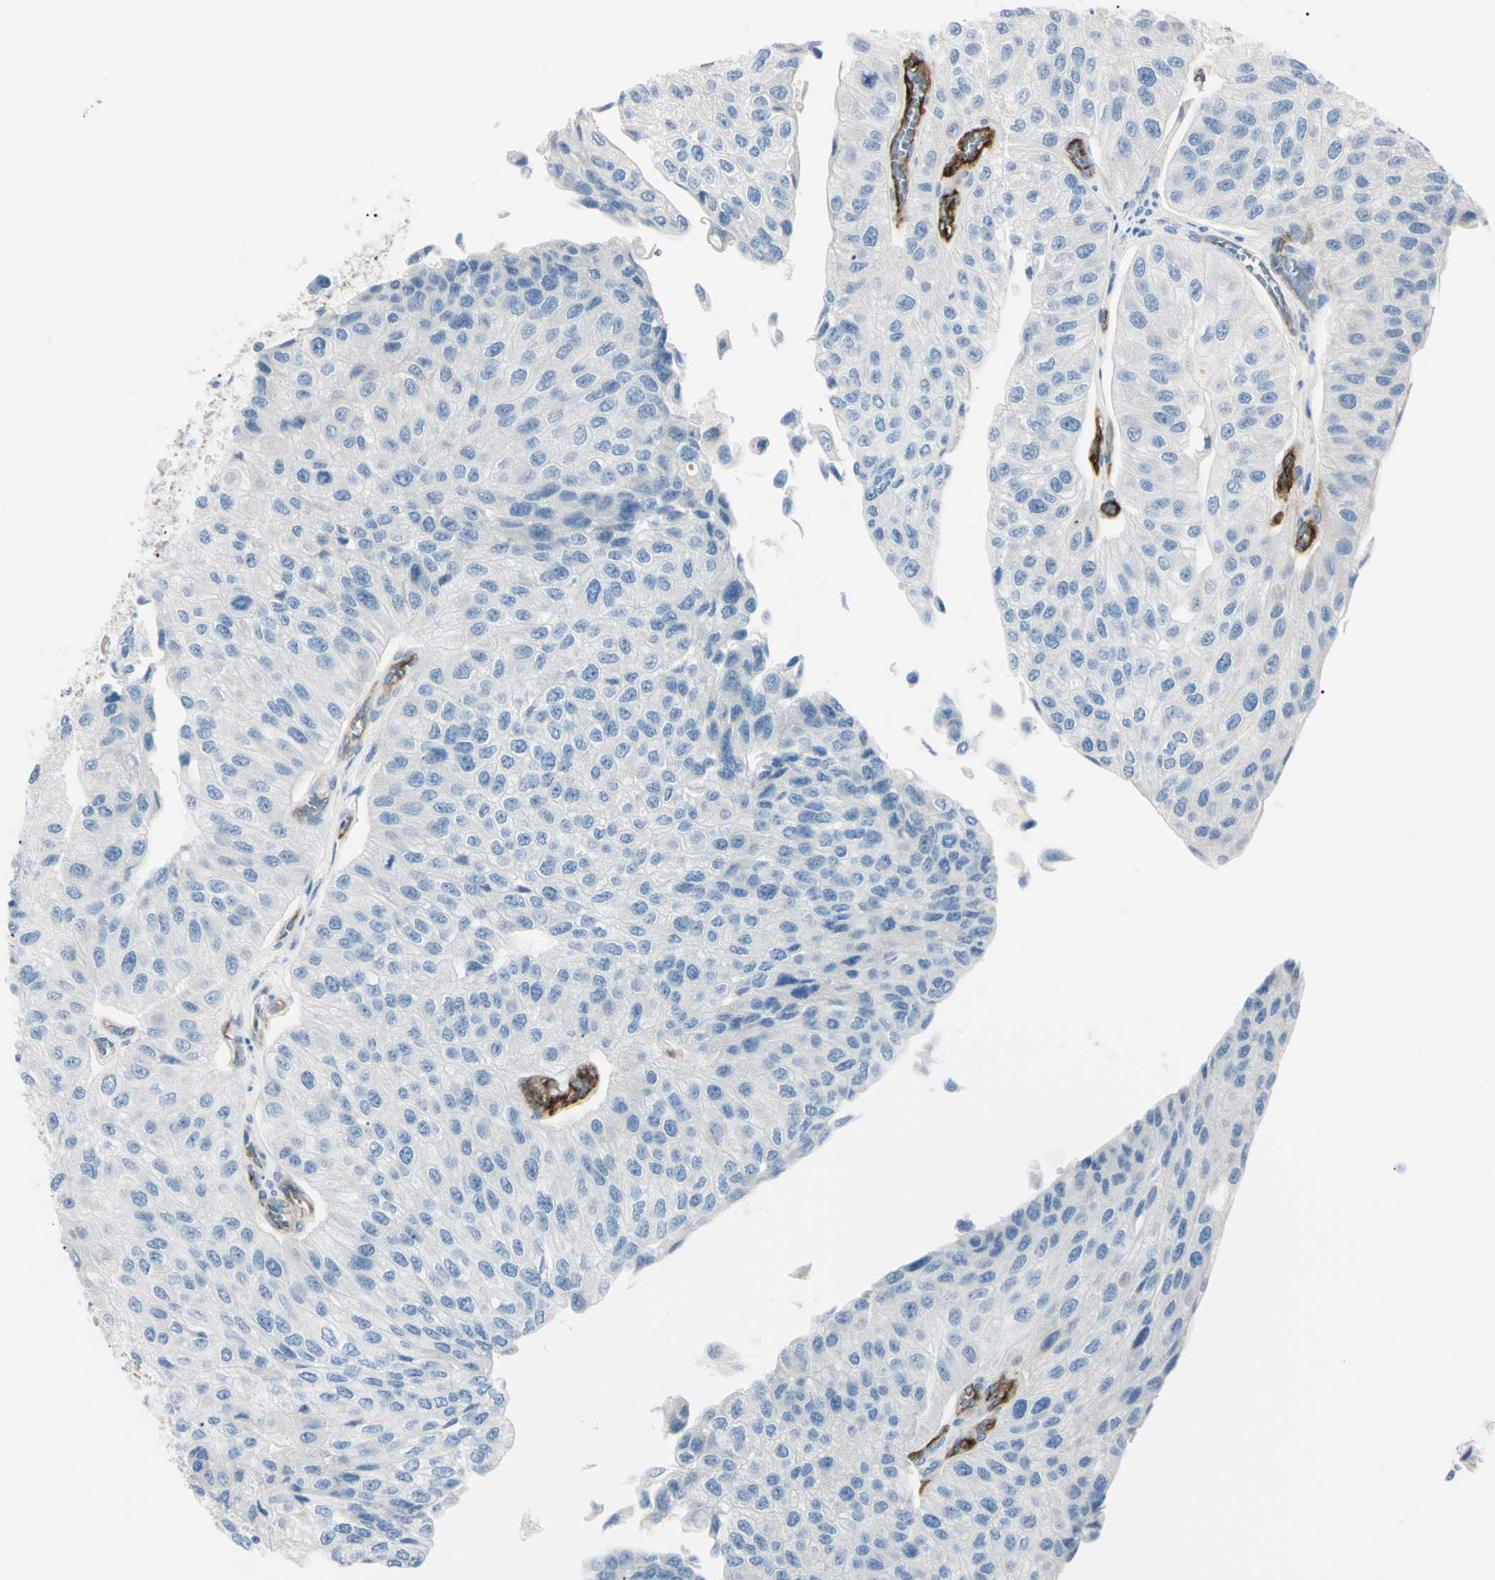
{"staining": {"intensity": "negative", "quantity": "none", "location": "none"}, "tissue": "urothelial cancer", "cell_type": "Tumor cells", "image_type": "cancer", "snomed": [{"axis": "morphology", "description": "Urothelial carcinoma, High grade"}, {"axis": "topography", "description": "Kidney"}, {"axis": "topography", "description": "Urinary bladder"}], "caption": "A micrograph of urothelial cancer stained for a protein shows no brown staining in tumor cells.", "gene": "FOLH1", "patient": {"sex": "male", "age": 77}}